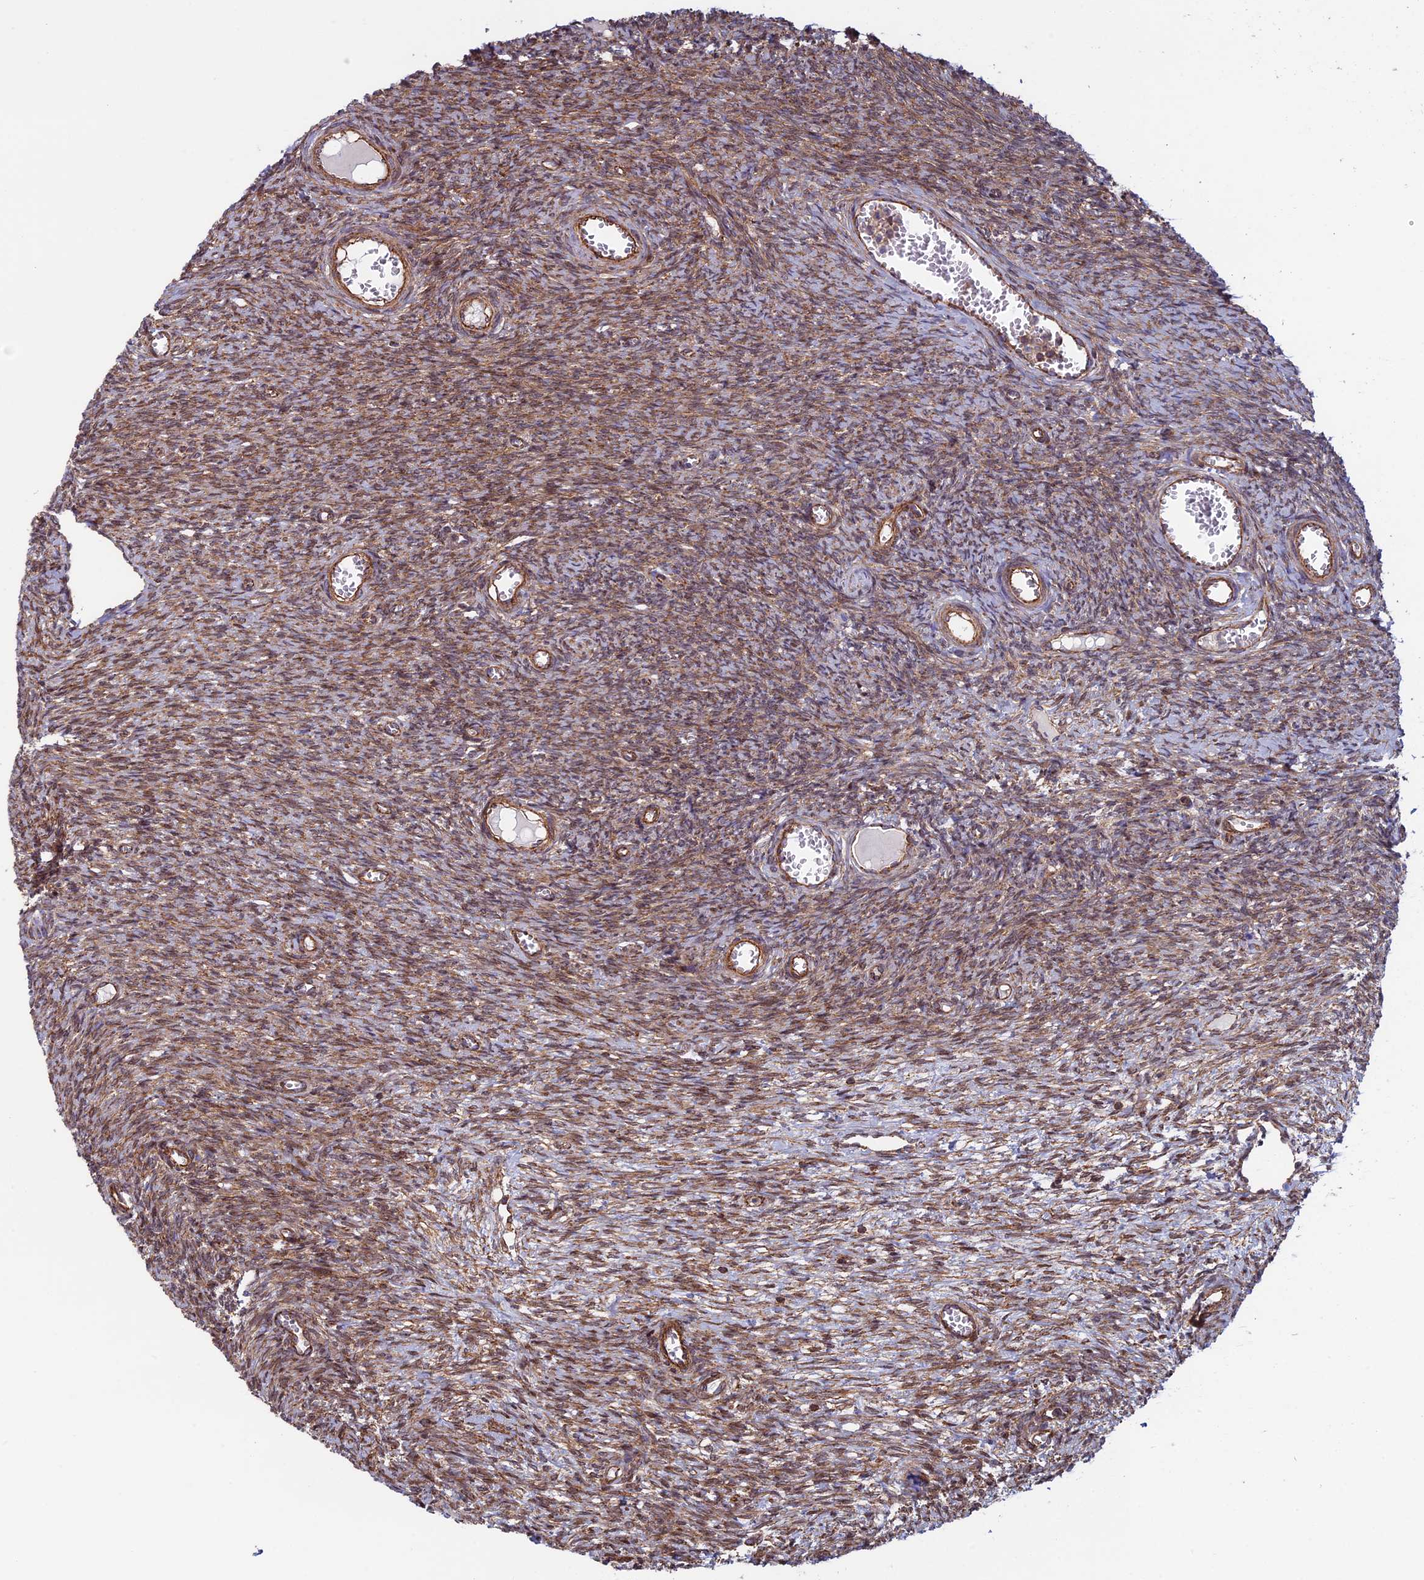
{"staining": {"intensity": "moderate", "quantity": ">75%", "location": "cytoplasmic/membranous"}, "tissue": "ovary", "cell_type": "Ovarian stroma cells", "image_type": "normal", "snomed": [{"axis": "morphology", "description": "Normal tissue, NOS"}, {"axis": "topography", "description": "Ovary"}], "caption": "High-power microscopy captured an immunohistochemistry histopathology image of unremarkable ovary, revealing moderate cytoplasmic/membranous staining in approximately >75% of ovarian stroma cells. (IHC, brightfield microscopy, high magnification).", "gene": "CCDC8", "patient": {"sex": "female", "age": 44}}